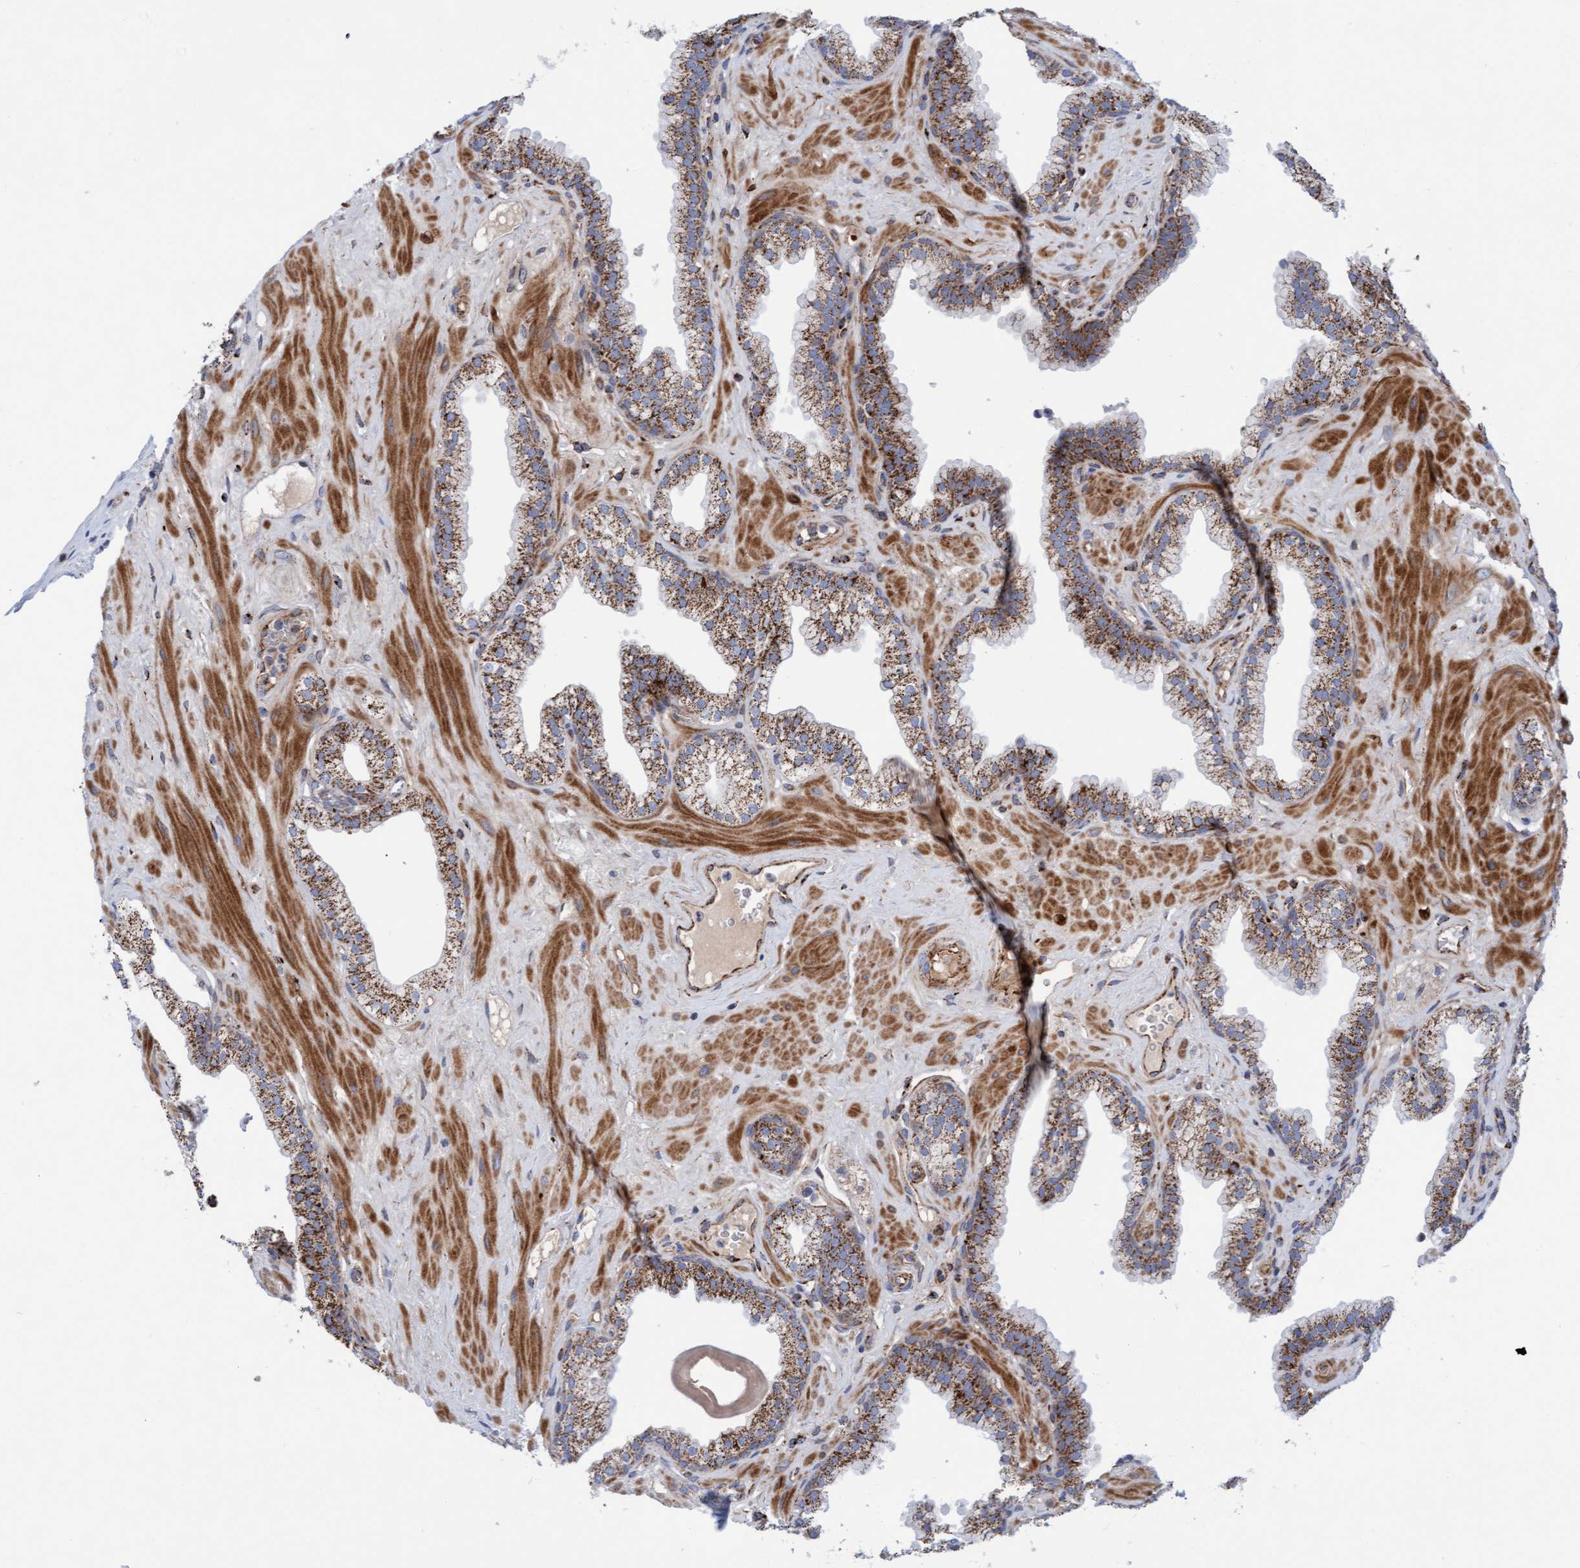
{"staining": {"intensity": "moderate", "quantity": ">75%", "location": "cytoplasmic/membranous"}, "tissue": "prostate", "cell_type": "Glandular cells", "image_type": "normal", "snomed": [{"axis": "morphology", "description": "Normal tissue, NOS"}, {"axis": "morphology", "description": "Urothelial carcinoma, Low grade"}, {"axis": "topography", "description": "Urinary bladder"}, {"axis": "topography", "description": "Prostate"}], "caption": "This micrograph demonstrates immunohistochemistry (IHC) staining of benign prostate, with medium moderate cytoplasmic/membranous expression in approximately >75% of glandular cells.", "gene": "GGTA1", "patient": {"sex": "male", "age": 60}}